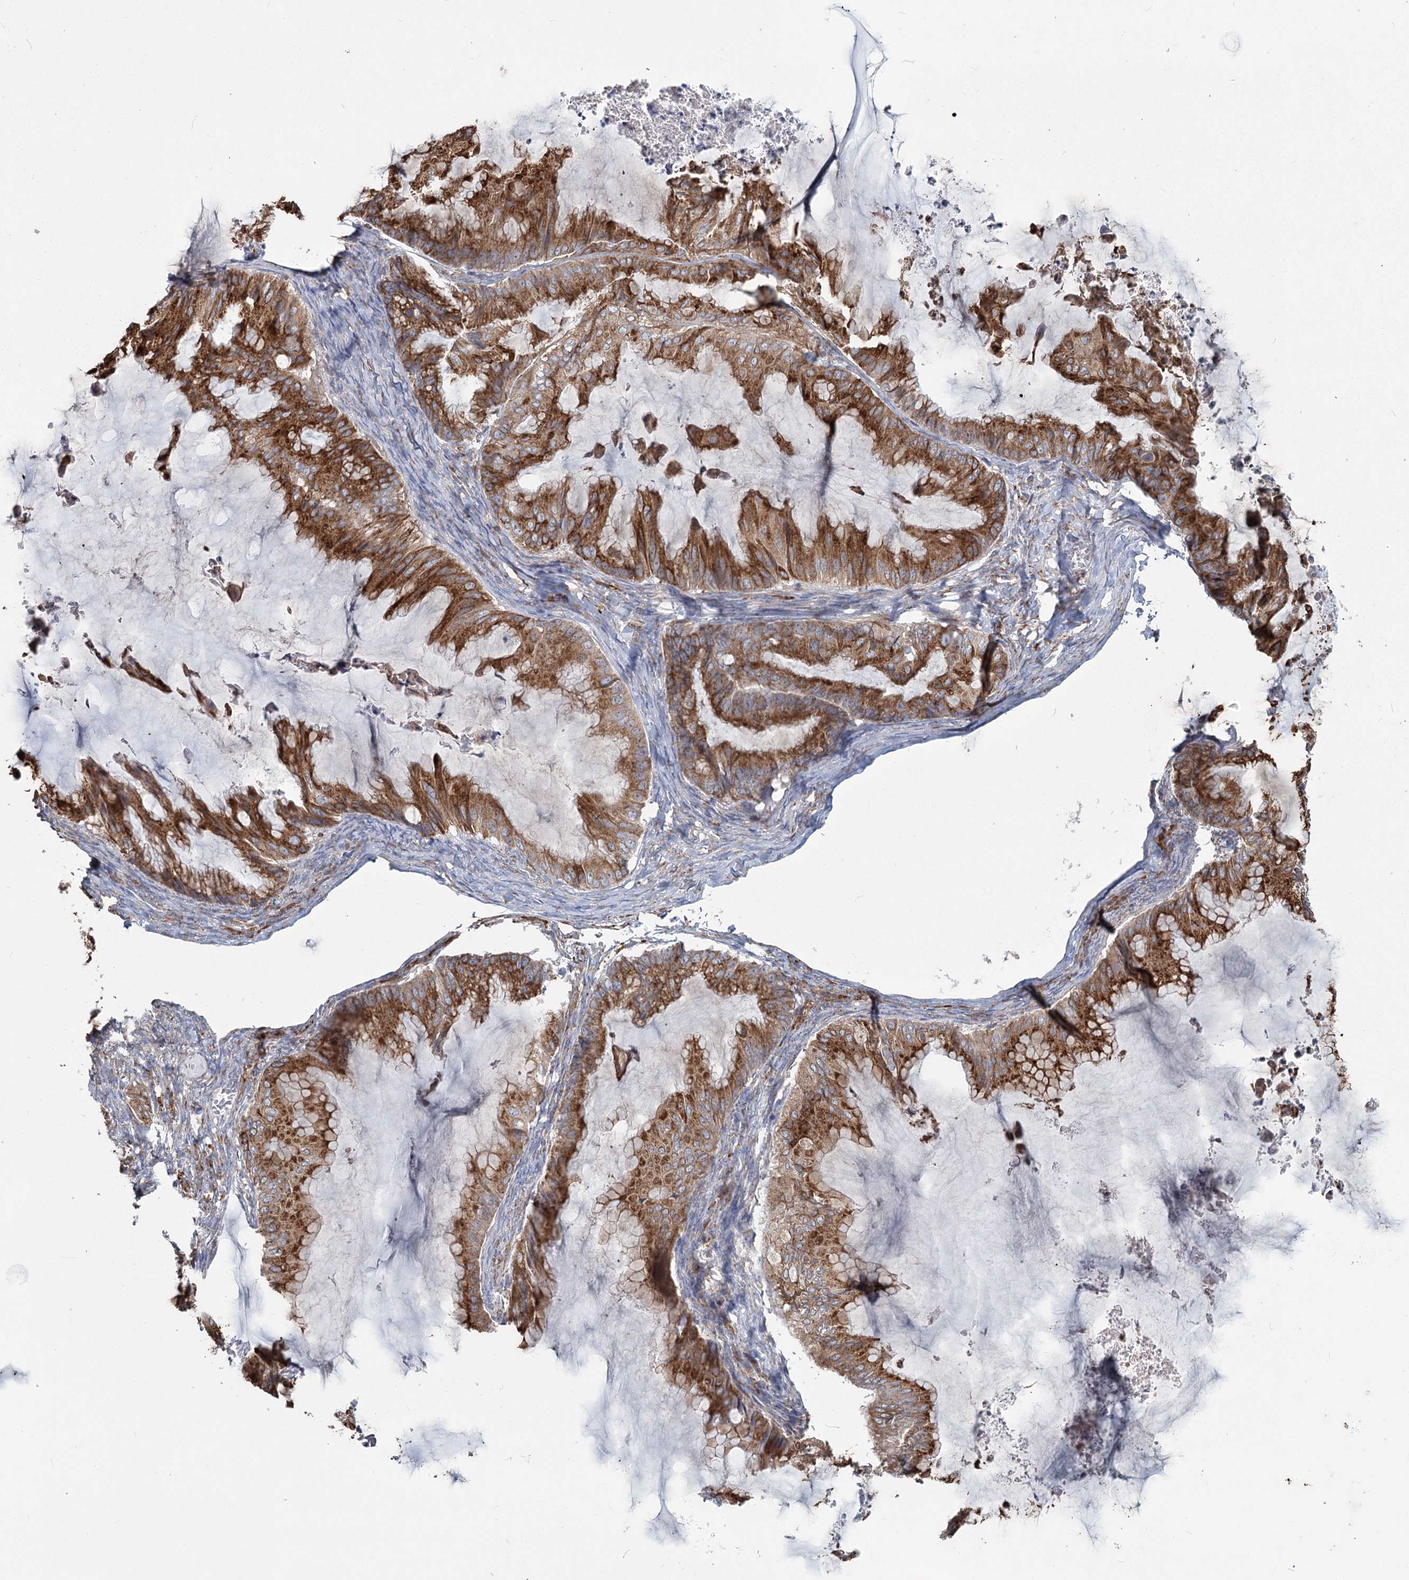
{"staining": {"intensity": "strong", "quantity": ">75%", "location": "cytoplasmic/membranous"}, "tissue": "ovarian cancer", "cell_type": "Tumor cells", "image_type": "cancer", "snomed": [{"axis": "morphology", "description": "Cystadenocarcinoma, mucinous, NOS"}, {"axis": "topography", "description": "Ovary"}], "caption": "Tumor cells reveal high levels of strong cytoplasmic/membranous staining in about >75% of cells in mucinous cystadenocarcinoma (ovarian).", "gene": "ZCCHC9", "patient": {"sex": "female", "age": 71}}